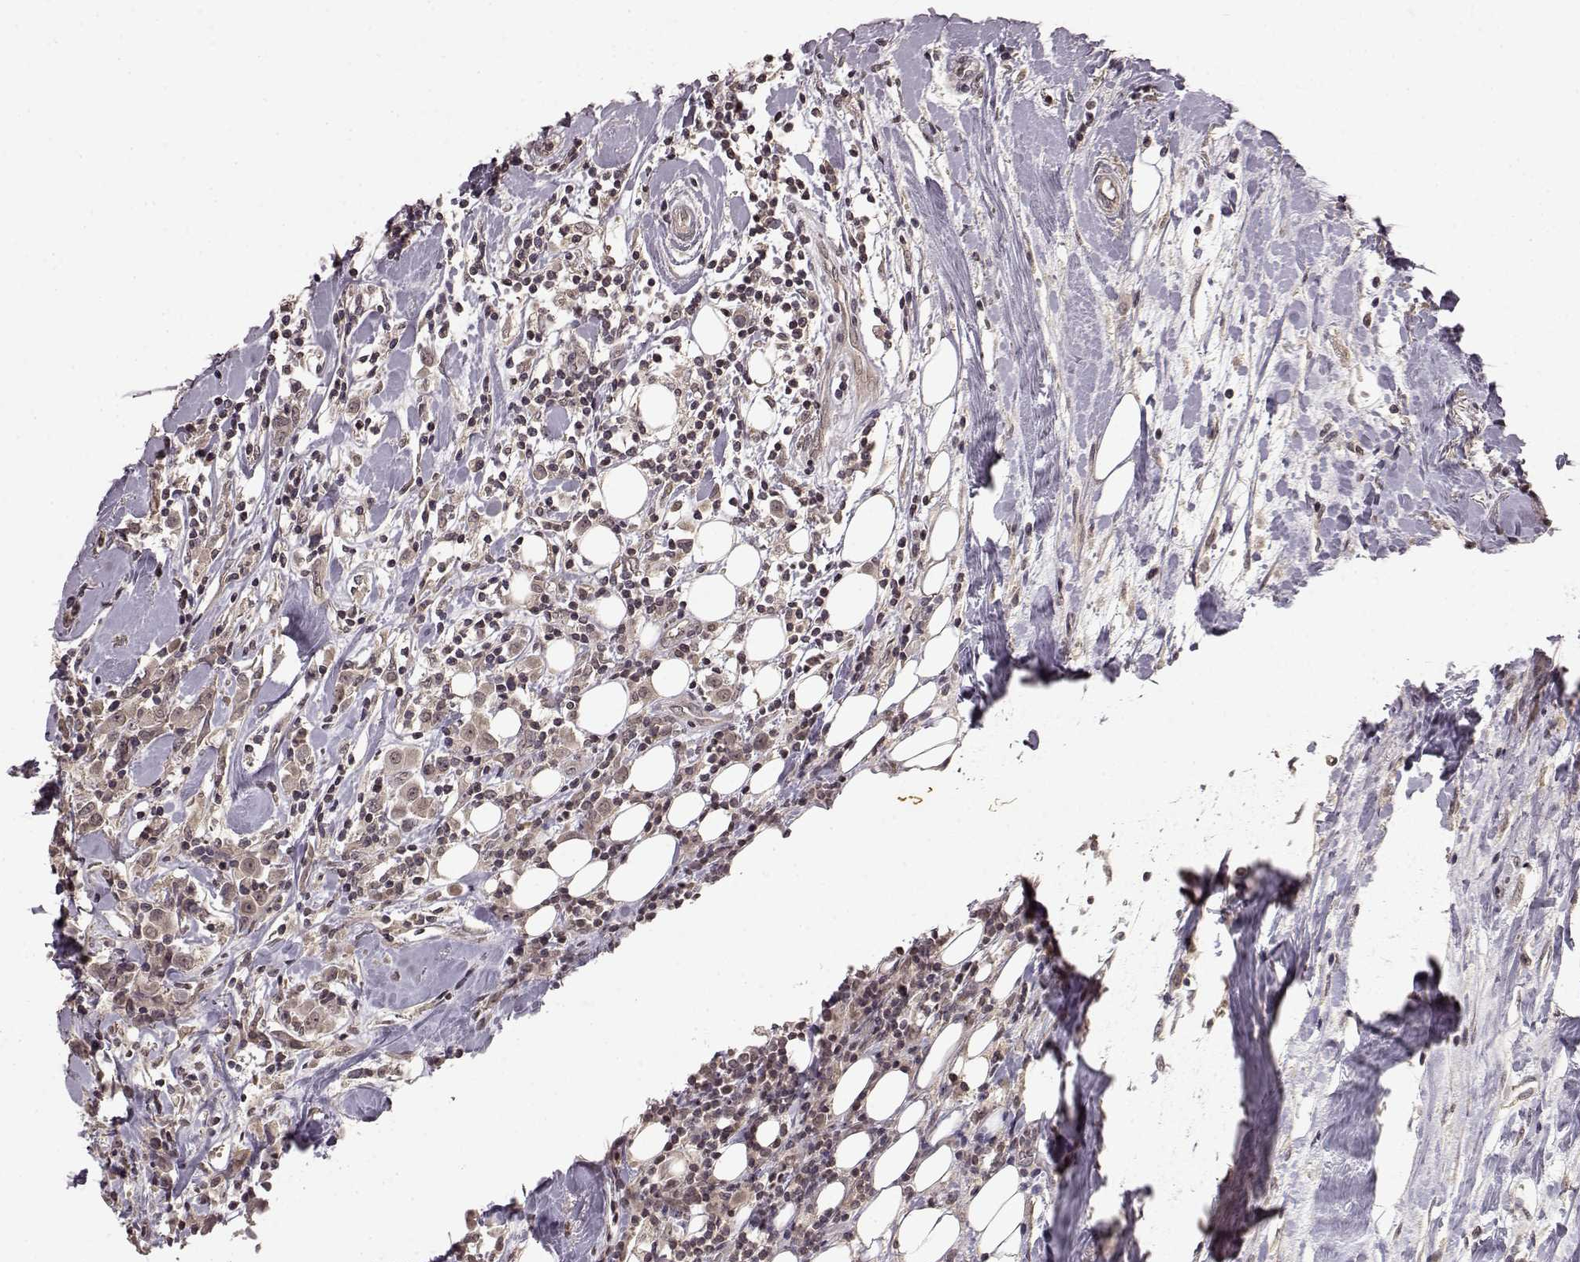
{"staining": {"intensity": "negative", "quantity": "none", "location": "none"}, "tissue": "breast cancer", "cell_type": "Tumor cells", "image_type": "cancer", "snomed": [{"axis": "morphology", "description": "Duct carcinoma"}, {"axis": "topography", "description": "Breast"}], "caption": "Immunohistochemistry (IHC) micrograph of human infiltrating ductal carcinoma (breast) stained for a protein (brown), which displays no positivity in tumor cells.", "gene": "NTRK2", "patient": {"sex": "female", "age": 61}}